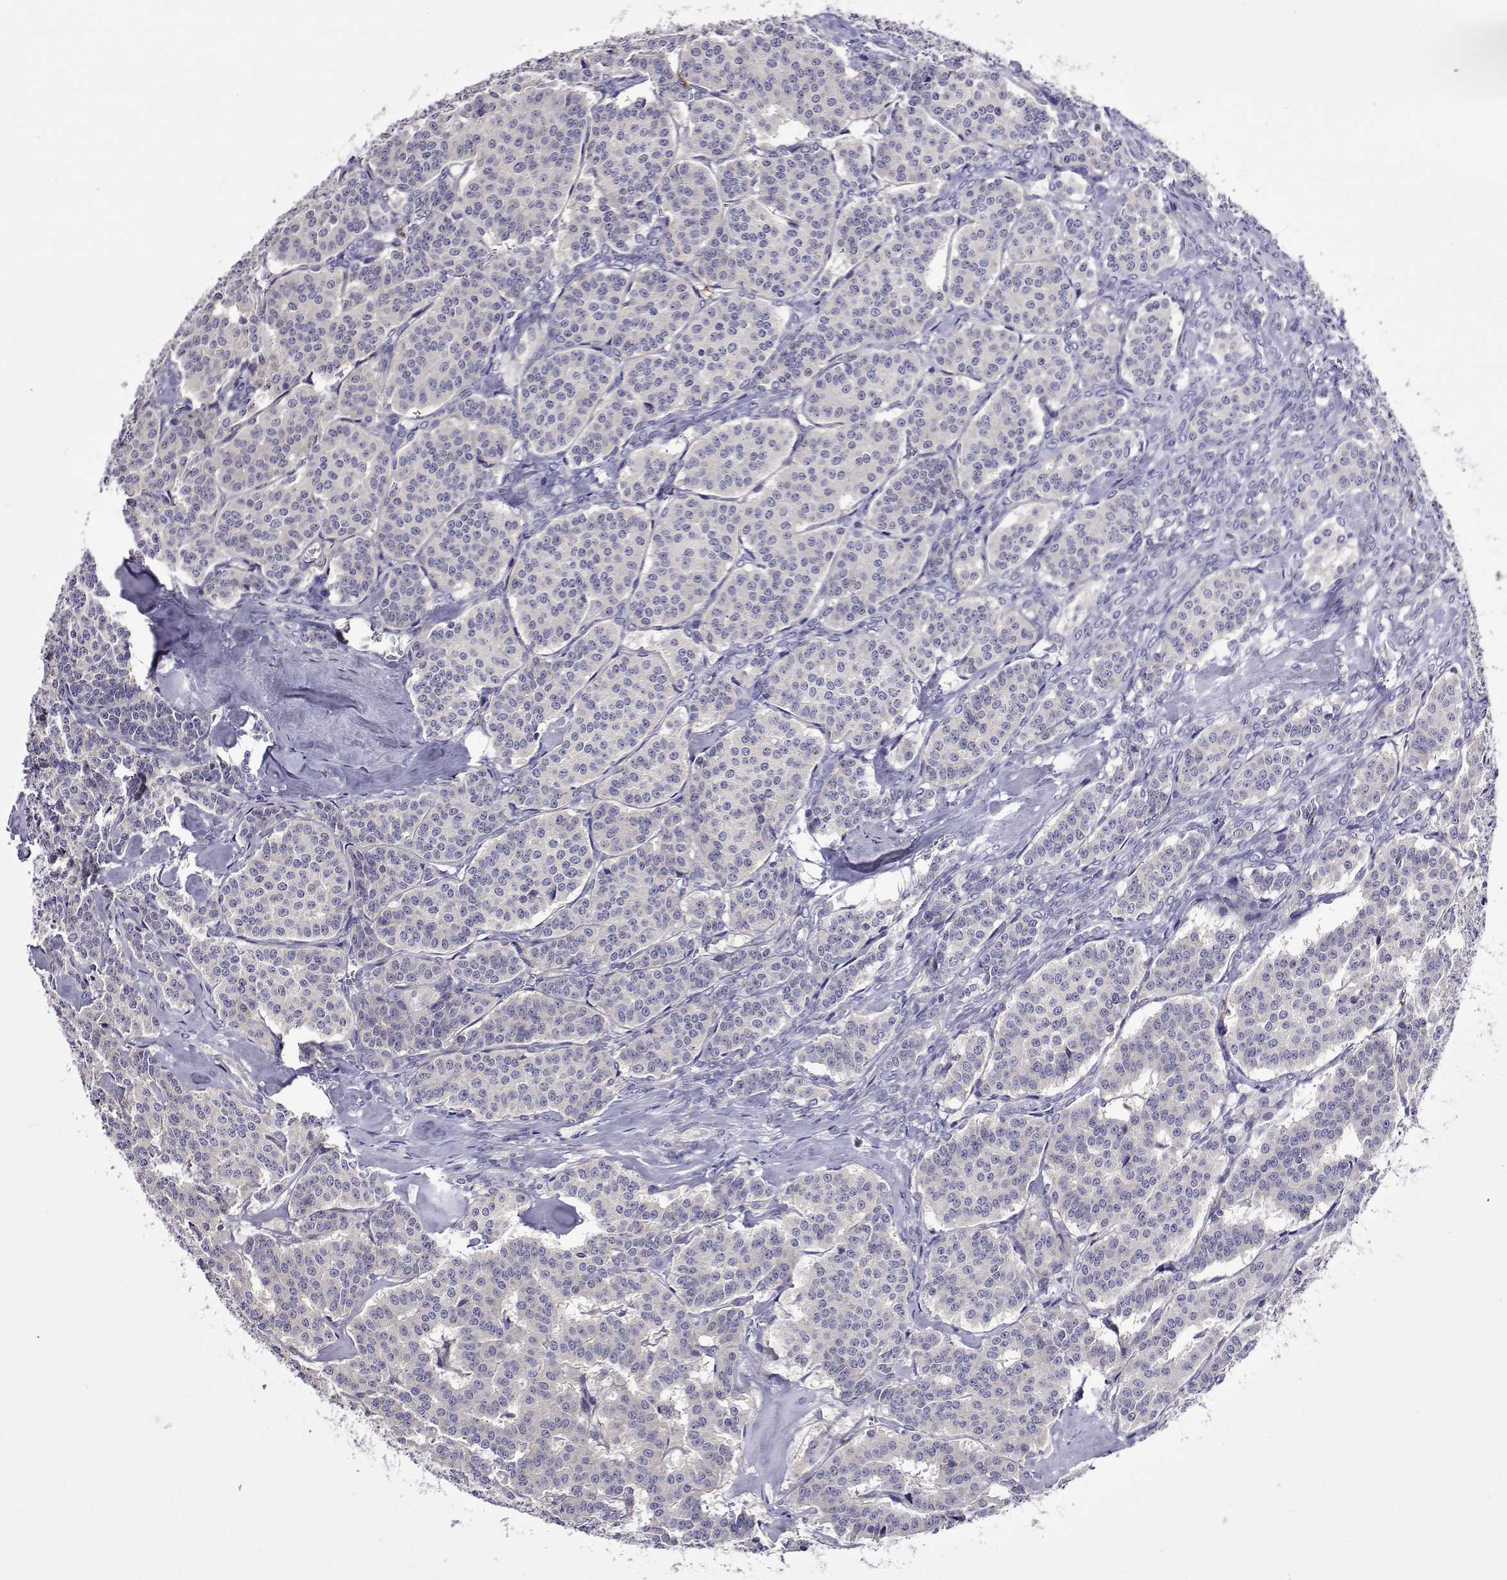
{"staining": {"intensity": "negative", "quantity": "none", "location": "none"}, "tissue": "carcinoid", "cell_type": "Tumor cells", "image_type": "cancer", "snomed": [{"axis": "morphology", "description": "Carcinoid, malignant, NOS"}, {"axis": "topography", "description": "Lung"}], "caption": "Human carcinoid stained for a protein using immunohistochemistry (IHC) shows no staining in tumor cells.", "gene": "SULT2A1", "patient": {"sex": "female", "age": 46}}